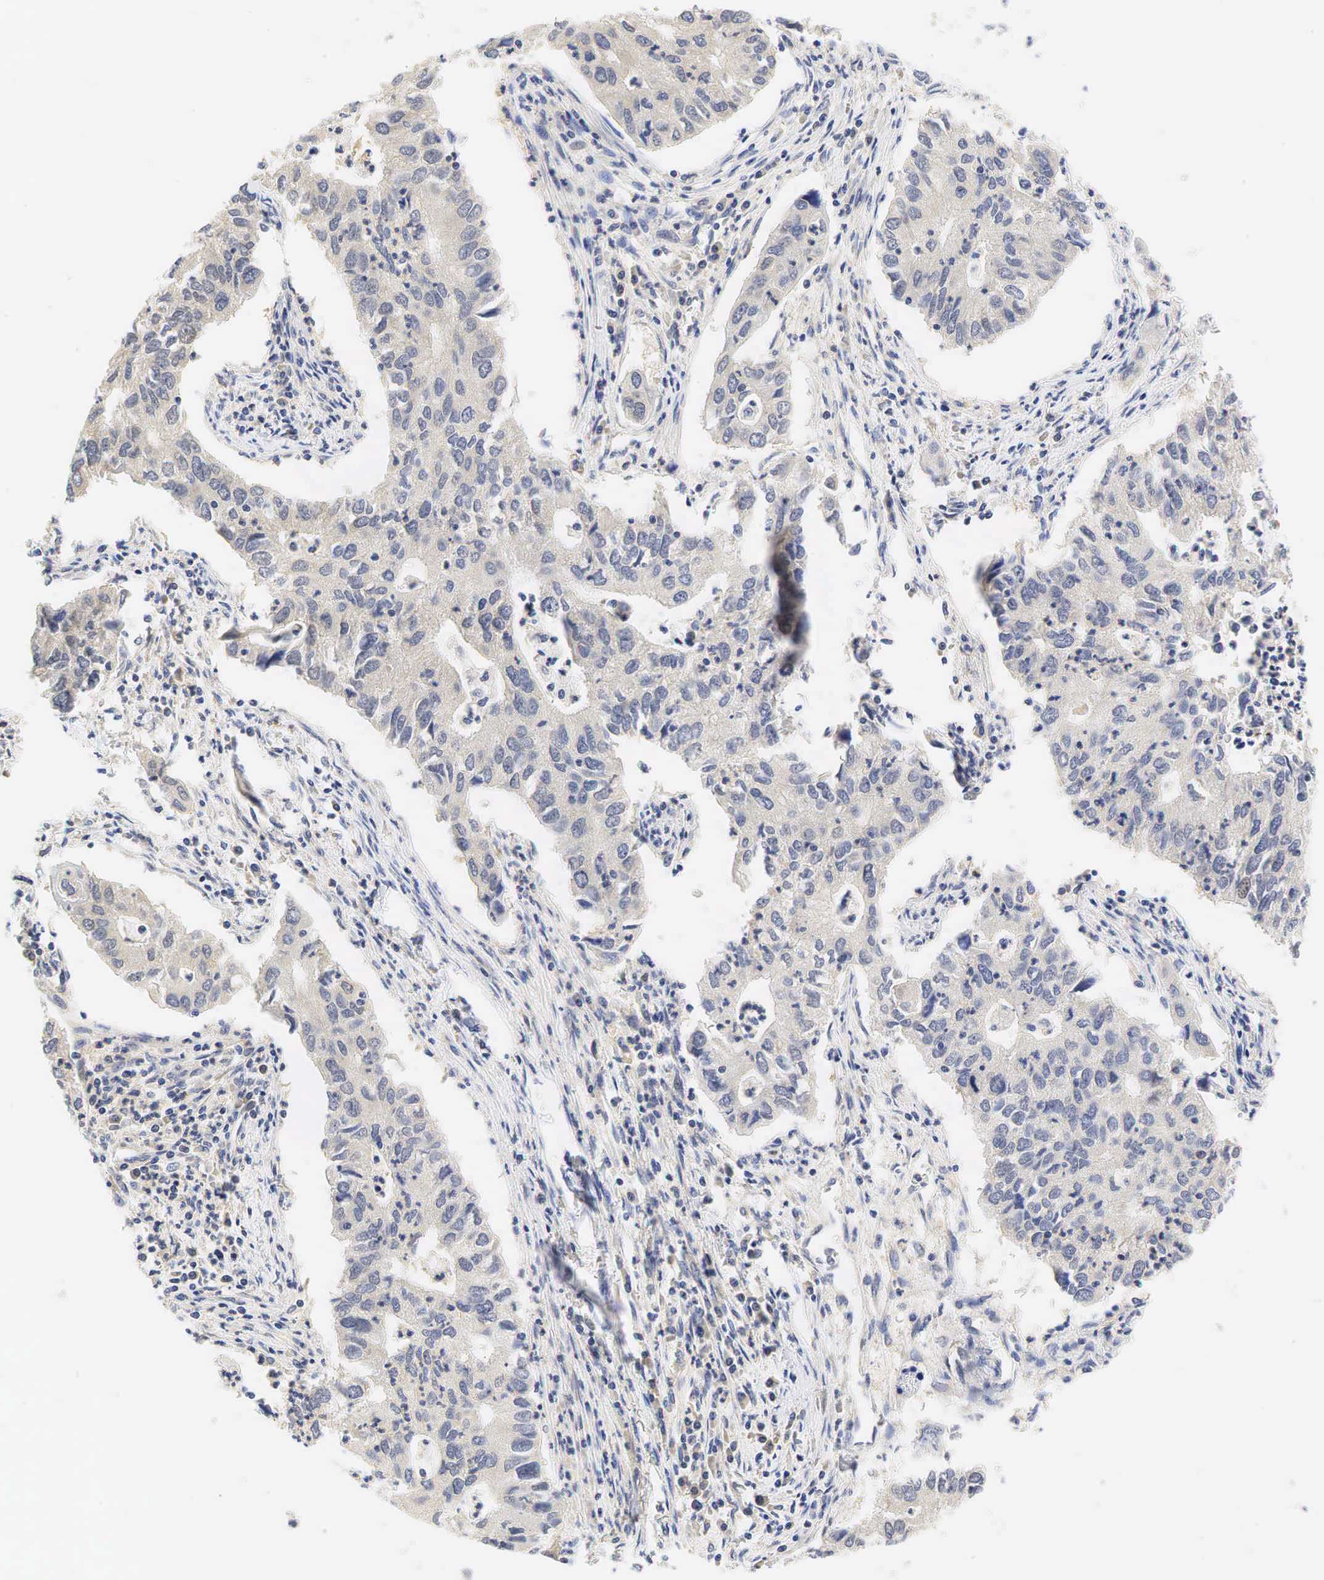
{"staining": {"intensity": "weak", "quantity": "<25%", "location": "cytoplasmic/membranous"}, "tissue": "lung cancer", "cell_type": "Tumor cells", "image_type": "cancer", "snomed": [{"axis": "morphology", "description": "Adenocarcinoma, NOS"}, {"axis": "topography", "description": "Lung"}], "caption": "An image of human lung adenocarcinoma is negative for staining in tumor cells. The staining is performed using DAB brown chromogen with nuclei counter-stained in using hematoxylin.", "gene": "CCND1", "patient": {"sex": "male", "age": 48}}